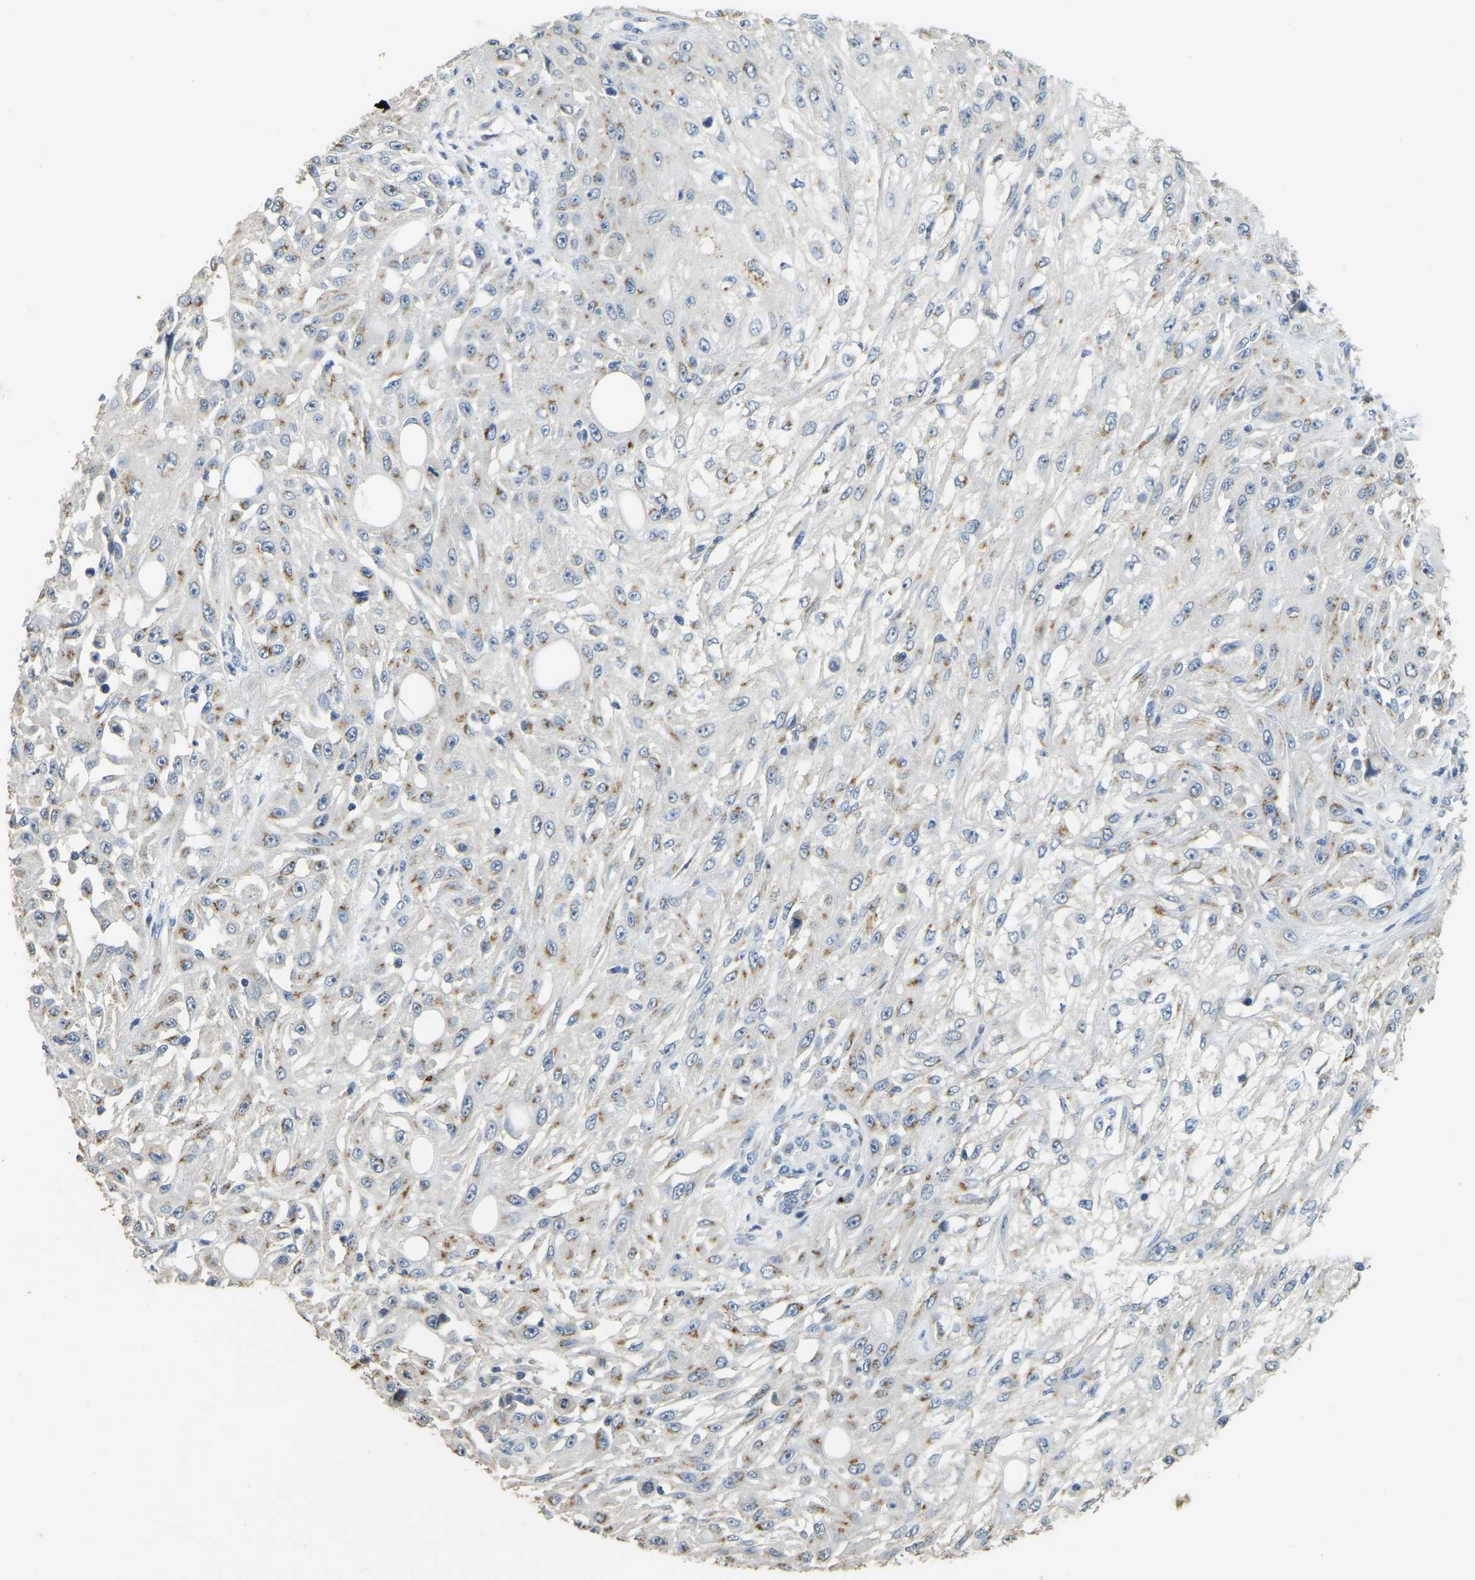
{"staining": {"intensity": "moderate", "quantity": "25%-75%", "location": "cytoplasmic/membranous"}, "tissue": "skin cancer", "cell_type": "Tumor cells", "image_type": "cancer", "snomed": [{"axis": "morphology", "description": "Squamous cell carcinoma, NOS"}, {"axis": "morphology", "description": "Squamous cell carcinoma, metastatic, NOS"}, {"axis": "topography", "description": "Skin"}, {"axis": "topography", "description": "Lymph node"}], "caption": "IHC photomicrograph of human skin cancer (squamous cell carcinoma) stained for a protein (brown), which shows medium levels of moderate cytoplasmic/membranous expression in approximately 25%-75% of tumor cells.", "gene": "FAM174A", "patient": {"sex": "male", "age": 75}}